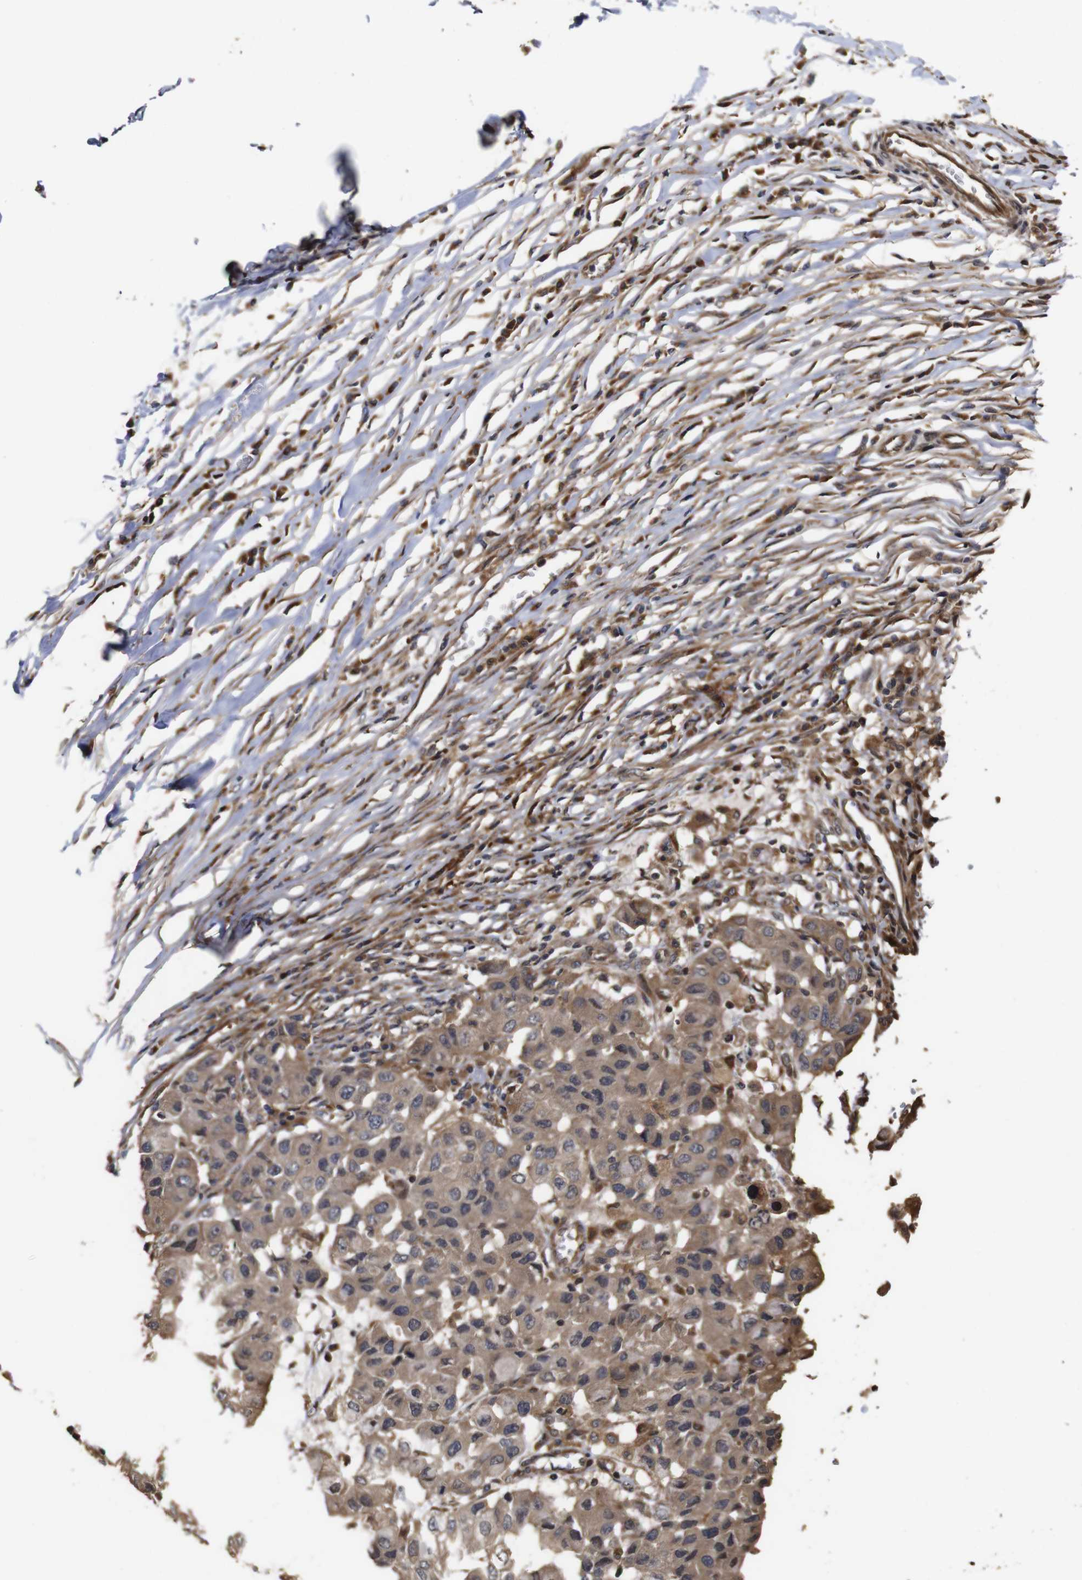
{"staining": {"intensity": "moderate", "quantity": ">75%", "location": "cytoplasmic/membranous"}, "tissue": "breast cancer", "cell_type": "Tumor cells", "image_type": "cancer", "snomed": [{"axis": "morphology", "description": "Duct carcinoma"}, {"axis": "topography", "description": "Breast"}], "caption": "High-magnification brightfield microscopy of breast cancer stained with DAB (3,3'-diaminobenzidine) (brown) and counterstained with hematoxylin (blue). tumor cells exhibit moderate cytoplasmic/membranous positivity is identified in about>75% of cells. Ihc stains the protein of interest in brown and the nuclei are stained blue.", "gene": "PTPN14", "patient": {"sex": "female", "age": 27}}